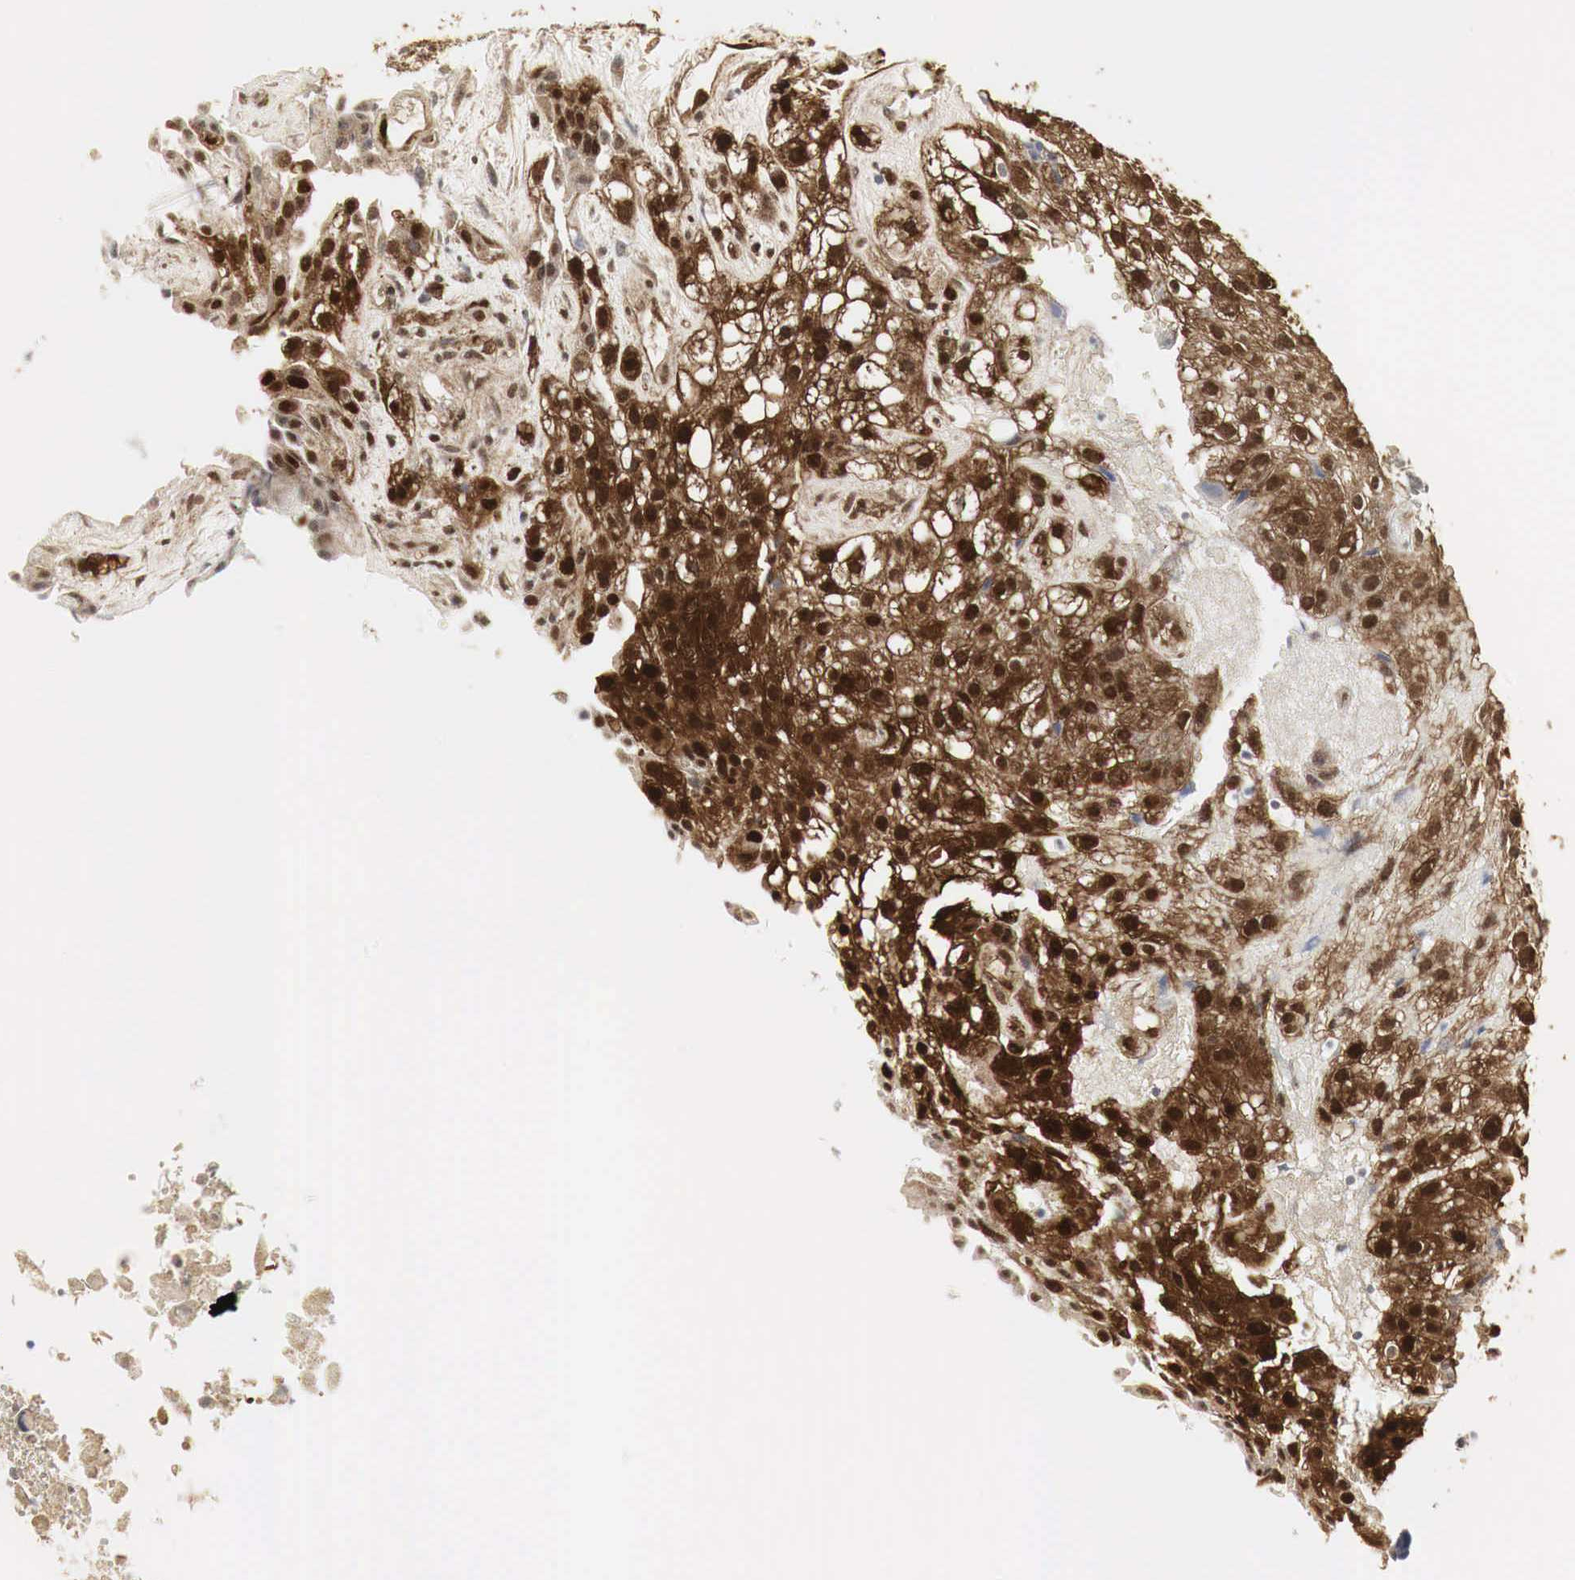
{"staining": {"intensity": "moderate", "quantity": ">75%", "location": "cytoplasmic/membranous,nuclear"}, "tissue": "urothelial cancer", "cell_type": "Tumor cells", "image_type": "cancer", "snomed": [{"axis": "morphology", "description": "Urothelial carcinoma, High grade"}, {"axis": "topography", "description": "Urinary bladder"}], "caption": "Immunohistochemistry (IHC) photomicrograph of neoplastic tissue: high-grade urothelial carcinoma stained using immunohistochemistry (IHC) demonstrates medium levels of moderate protein expression localized specifically in the cytoplasmic/membranous and nuclear of tumor cells, appearing as a cytoplasmic/membranous and nuclear brown color.", "gene": "SPIN1", "patient": {"sex": "male", "age": 56}}